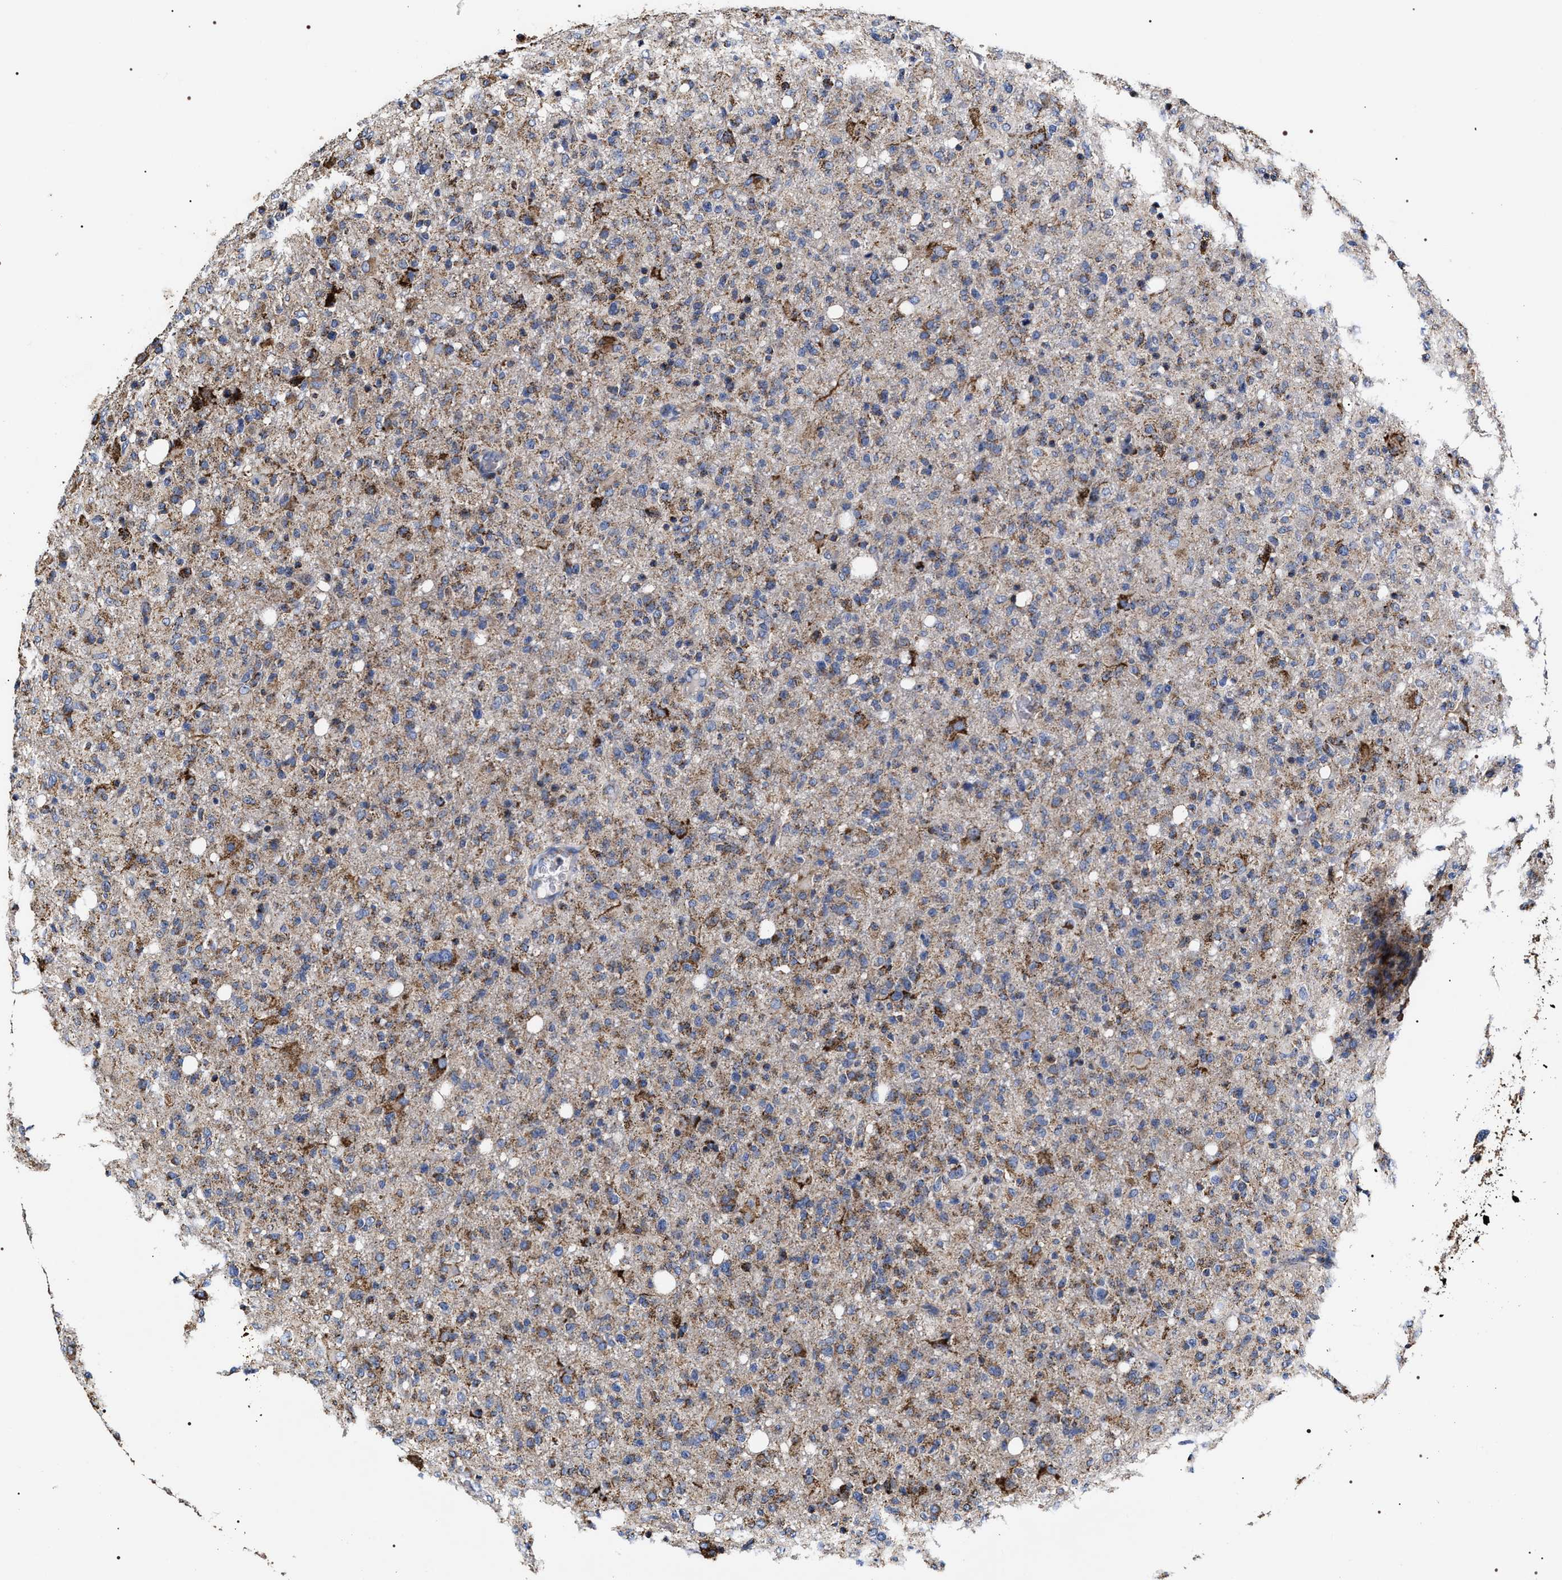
{"staining": {"intensity": "moderate", "quantity": ">75%", "location": "cytoplasmic/membranous"}, "tissue": "glioma", "cell_type": "Tumor cells", "image_type": "cancer", "snomed": [{"axis": "morphology", "description": "Glioma, malignant, High grade"}, {"axis": "topography", "description": "Brain"}], "caption": "Immunohistochemistry (IHC) micrograph of human high-grade glioma (malignant) stained for a protein (brown), which exhibits medium levels of moderate cytoplasmic/membranous expression in approximately >75% of tumor cells.", "gene": "COG5", "patient": {"sex": "female", "age": 57}}